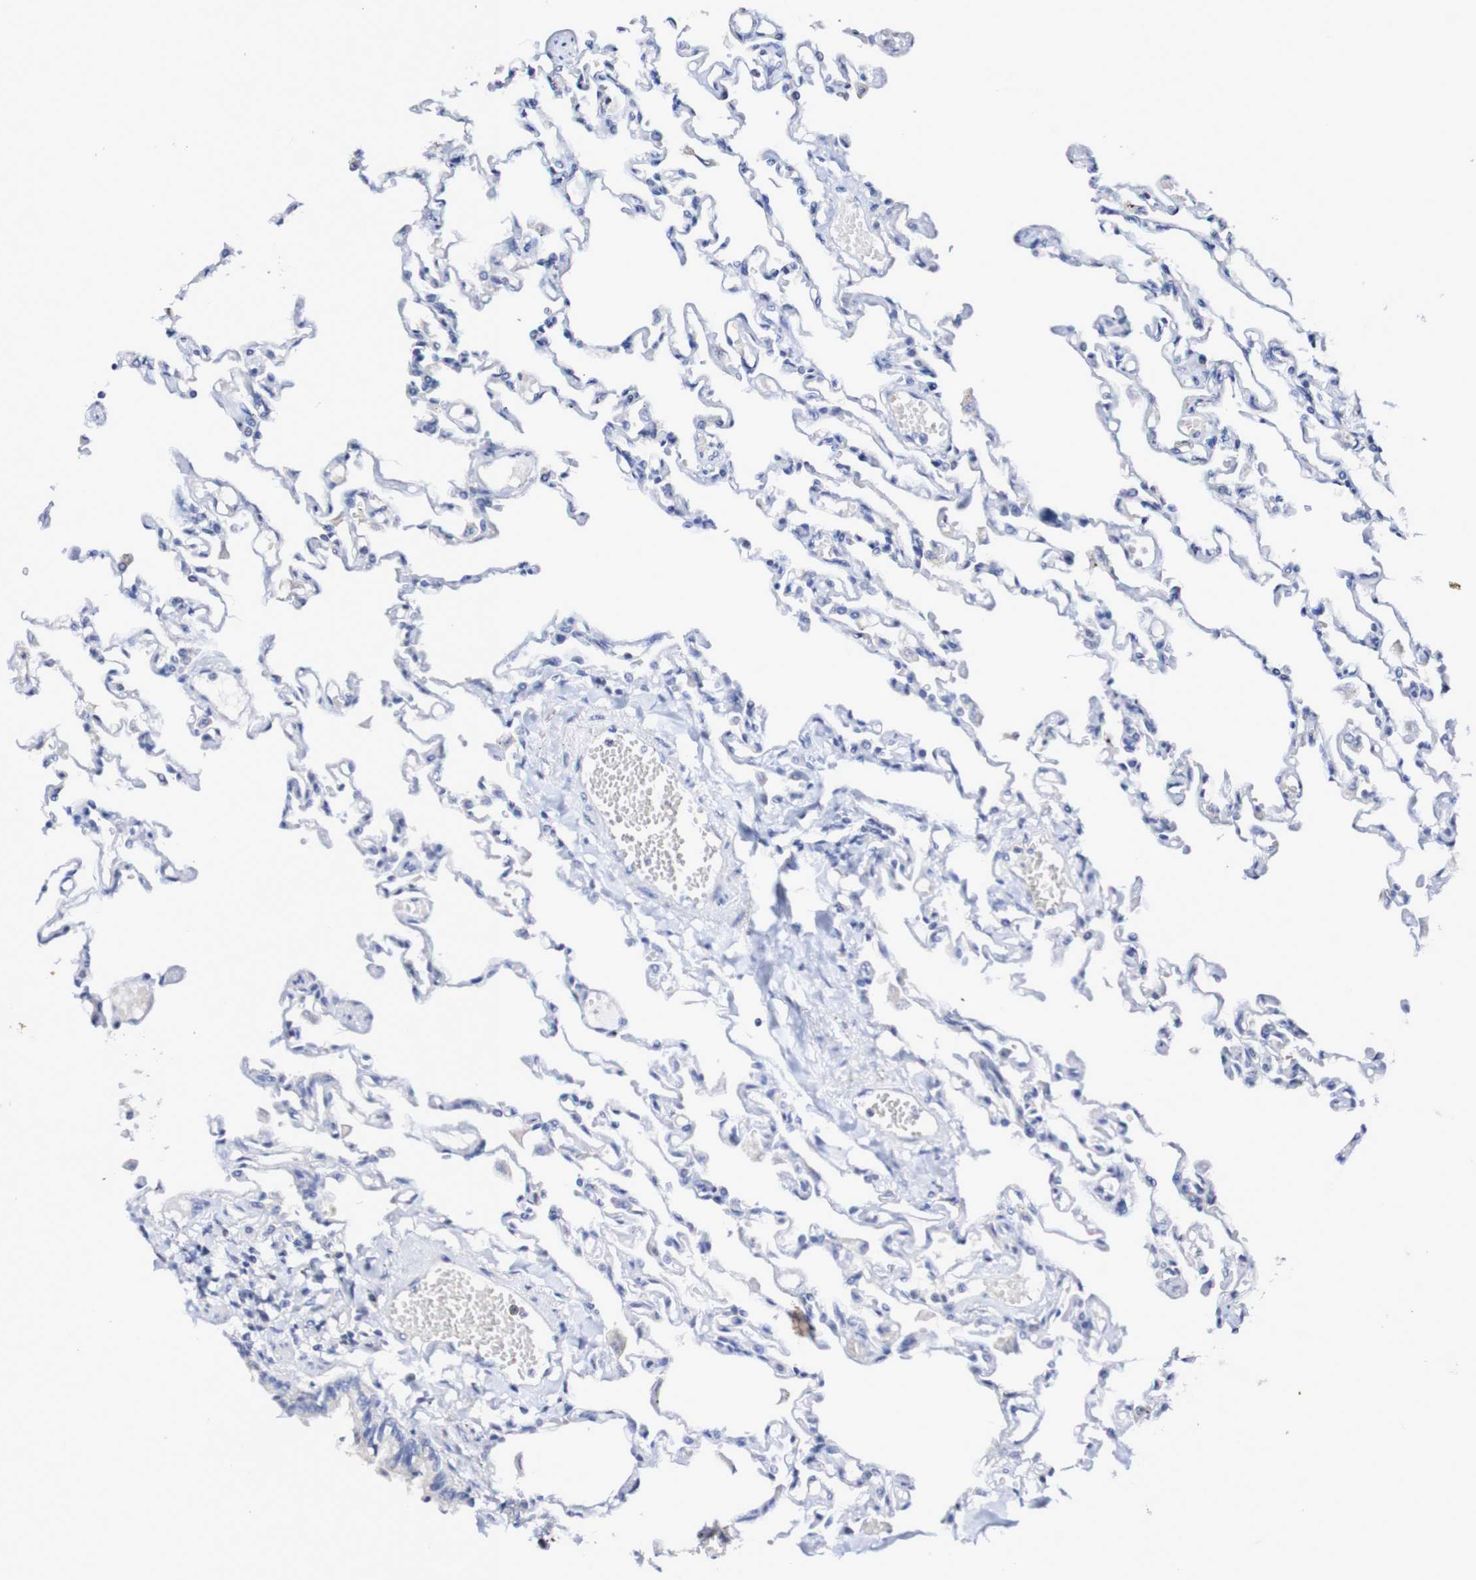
{"staining": {"intensity": "negative", "quantity": "none", "location": "none"}, "tissue": "lung", "cell_type": "Alveolar cells", "image_type": "normal", "snomed": [{"axis": "morphology", "description": "Normal tissue, NOS"}, {"axis": "topography", "description": "Lung"}], "caption": "Protein analysis of normal lung displays no significant expression in alveolar cells. The staining was performed using DAB (3,3'-diaminobenzidine) to visualize the protein expression in brown, while the nuclei were stained in blue with hematoxylin (Magnification: 20x).", "gene": "ACVR1C", "patient": {"sex": "male", "age": 21}}